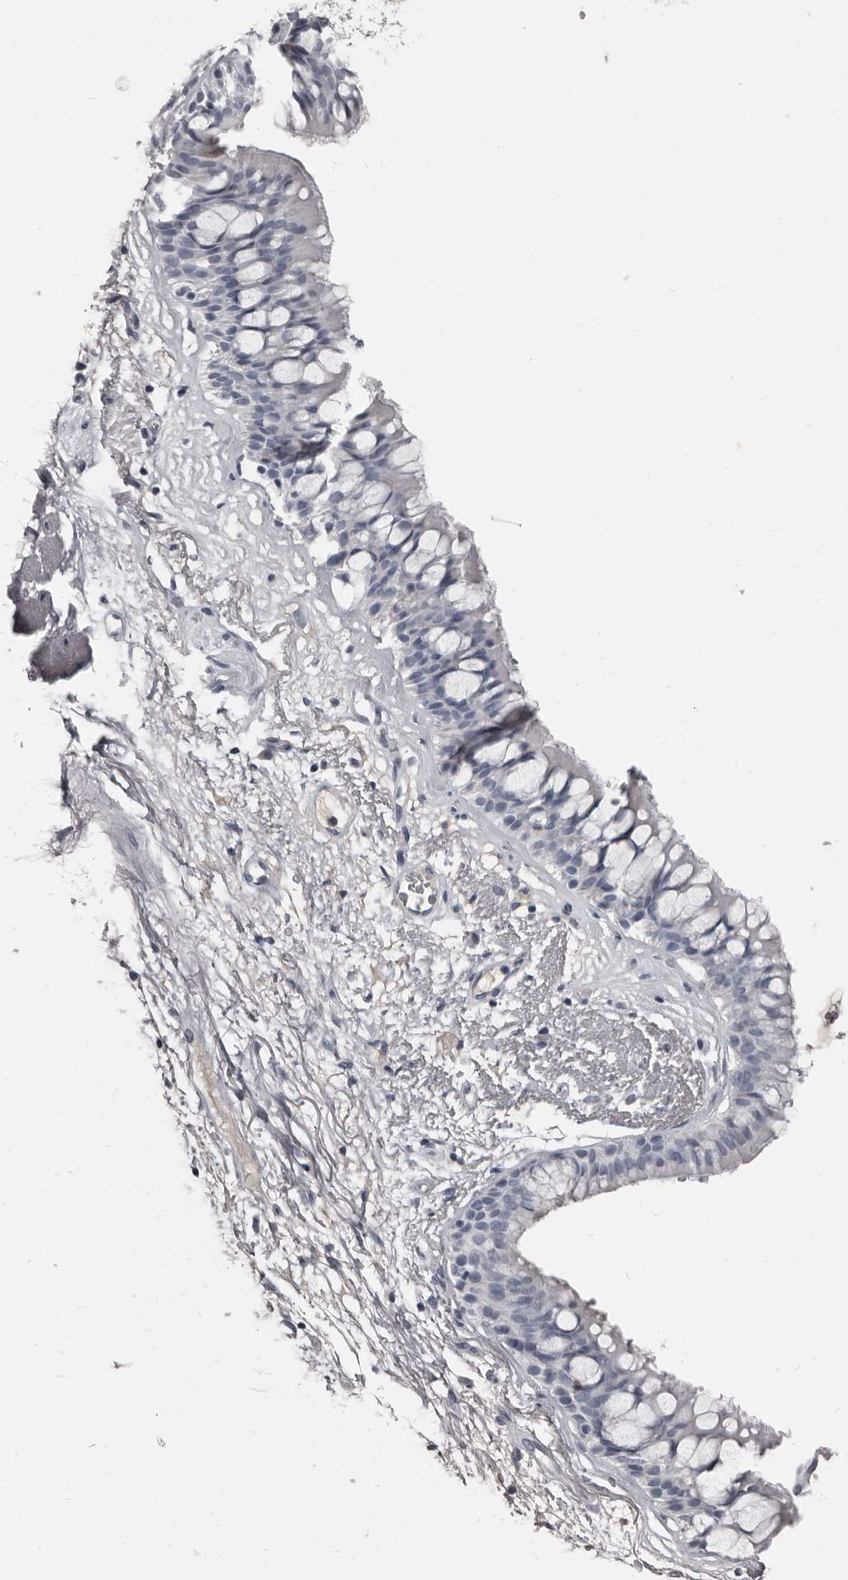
{"staining": {"intensity": "negative", "quantity": "none", "location": "none"}, "tissue": "bronchus", "cell_type": "Respiratory epithelial cells", "image_type": "normal", "snomed": [{"axis": "morphology", "description": "Normal tissue, NOS"}, {"axis": "morphology", "description": "Squamous cell carcinoma, NOS"}, {"axis": "topography", "description": "Lymph node"}, {"axis": "topography", "description": "Bronchus"}, {"axis": "topography", "description": "Lung"}], "caption": "Immunohistochemical staining of unremarkable human bronchus displays no significant positivity in respiratory epithelial cells.", "gene": "GREB1", "patient": {"sex": "male", "age": 66}}